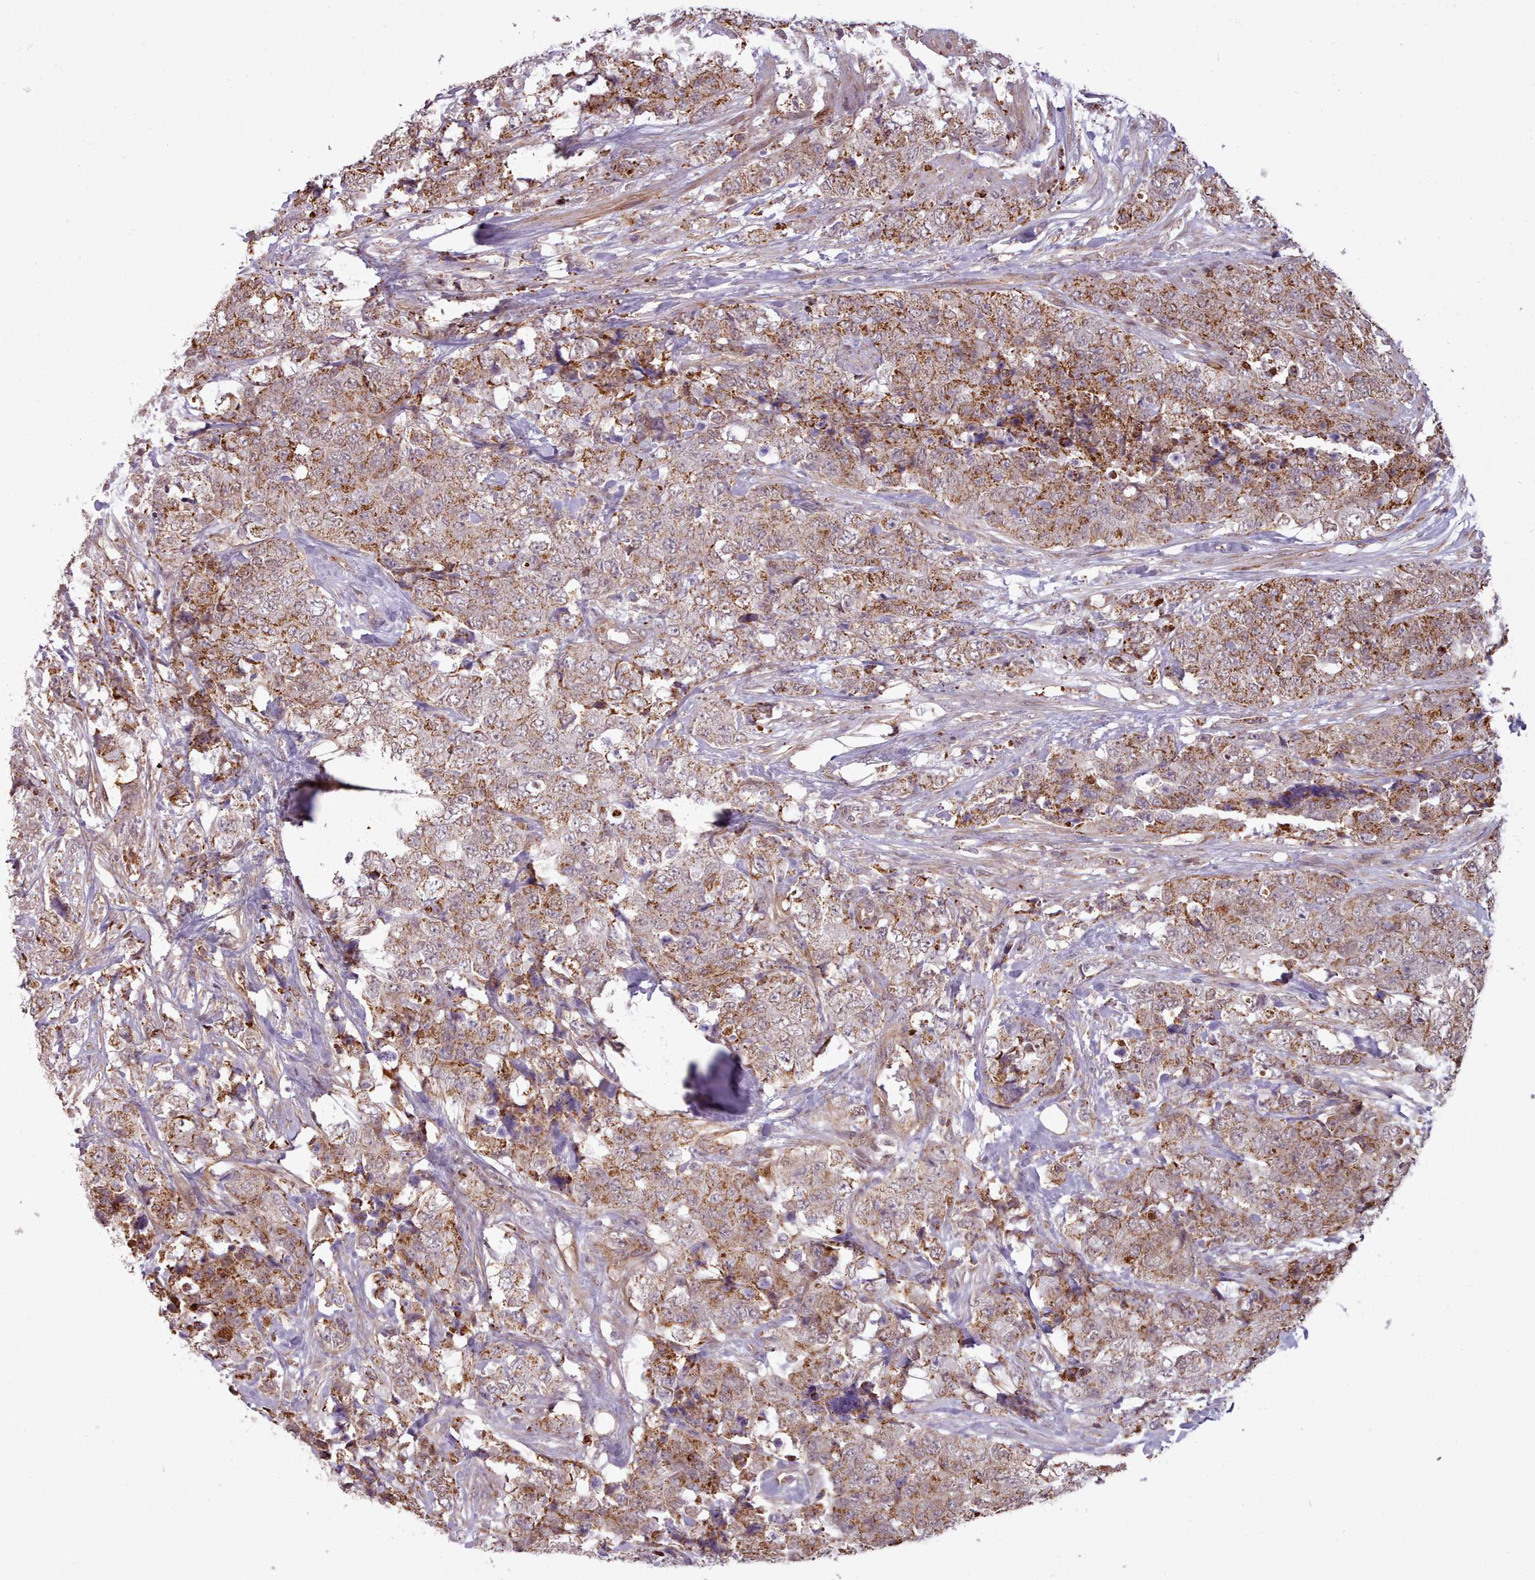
{"staining": {"intensity": "moderate", "quantity": ">75%", "location": "cytoplasmic/membranous"}, "tissue": "urothelial cancer", "cell_type": "Tumor cells", "image_type": "cancer", "snomed": [{"axis": "morphology", "description": "Urothelial carcinoma, High grade"}, {"axis": "topography", "description": "Urinary bladder"}], "caption": "Urothelial cancer was stained to show a protein in brown. There is medium levels of moderate cytoplasmic/membranous positivity in about >75% of tumor cells. (Brightfield microscopy of DAB IHC at high magnification).", "gene": "ZMYM4", "patient": {"sex": "female", "age": 78}}